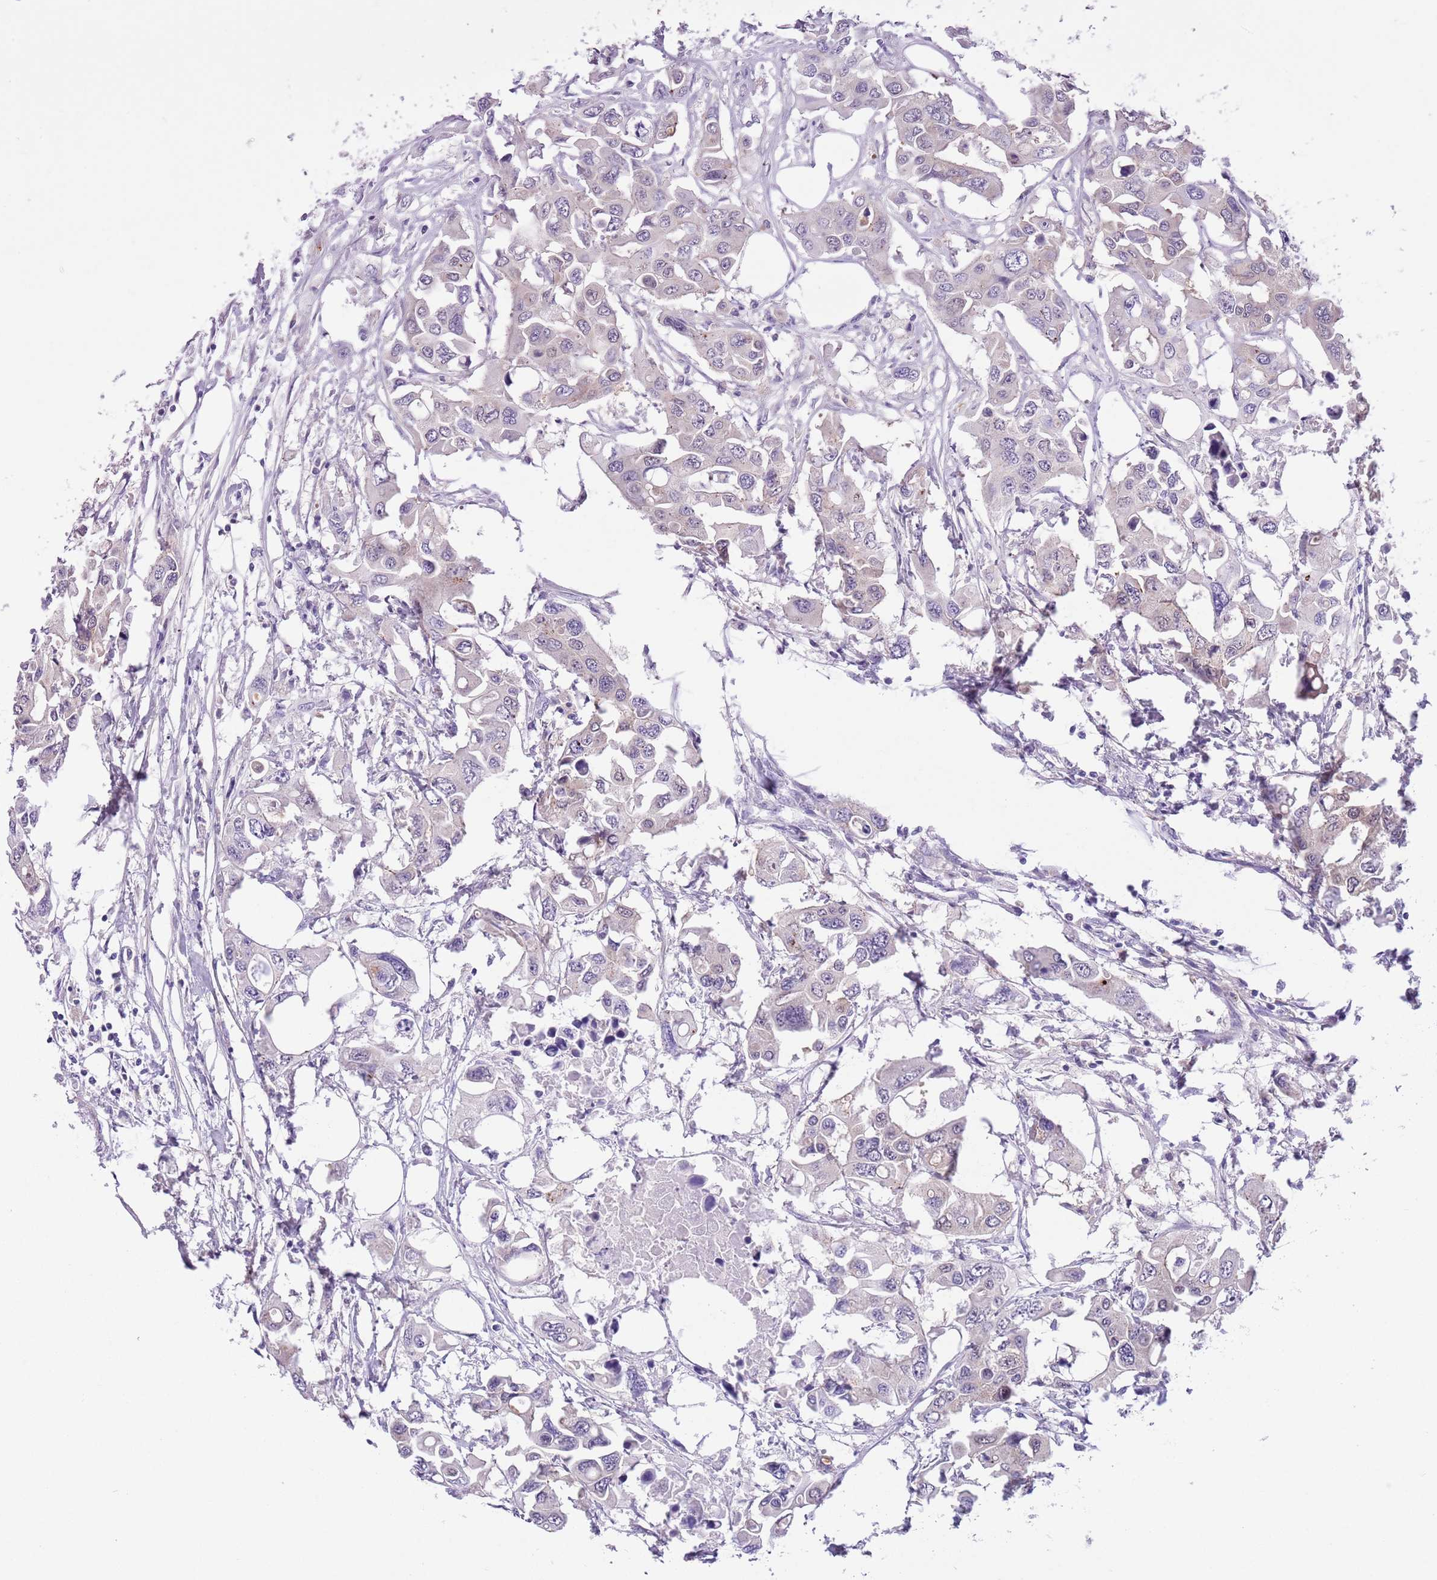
{"staining": {"intensity": "negative", "quantity": "none", "location": "none"}, "tissue": "colorectal cancer", "cell_type": "Tumor cells", "image_type": "cancer", "snomed": [{"axis": "morphology", "description": "Adenocarcinoma, NOS"}, {"axis": "topography", "description": "Colon"}], "caption": "DAB immunohistochemical staining of colorectal adenocarcinoma exhibits no significant staining in tumor cells.", "gene": "PFKFB2", "patient": {"sex": "male", "age": 77}}